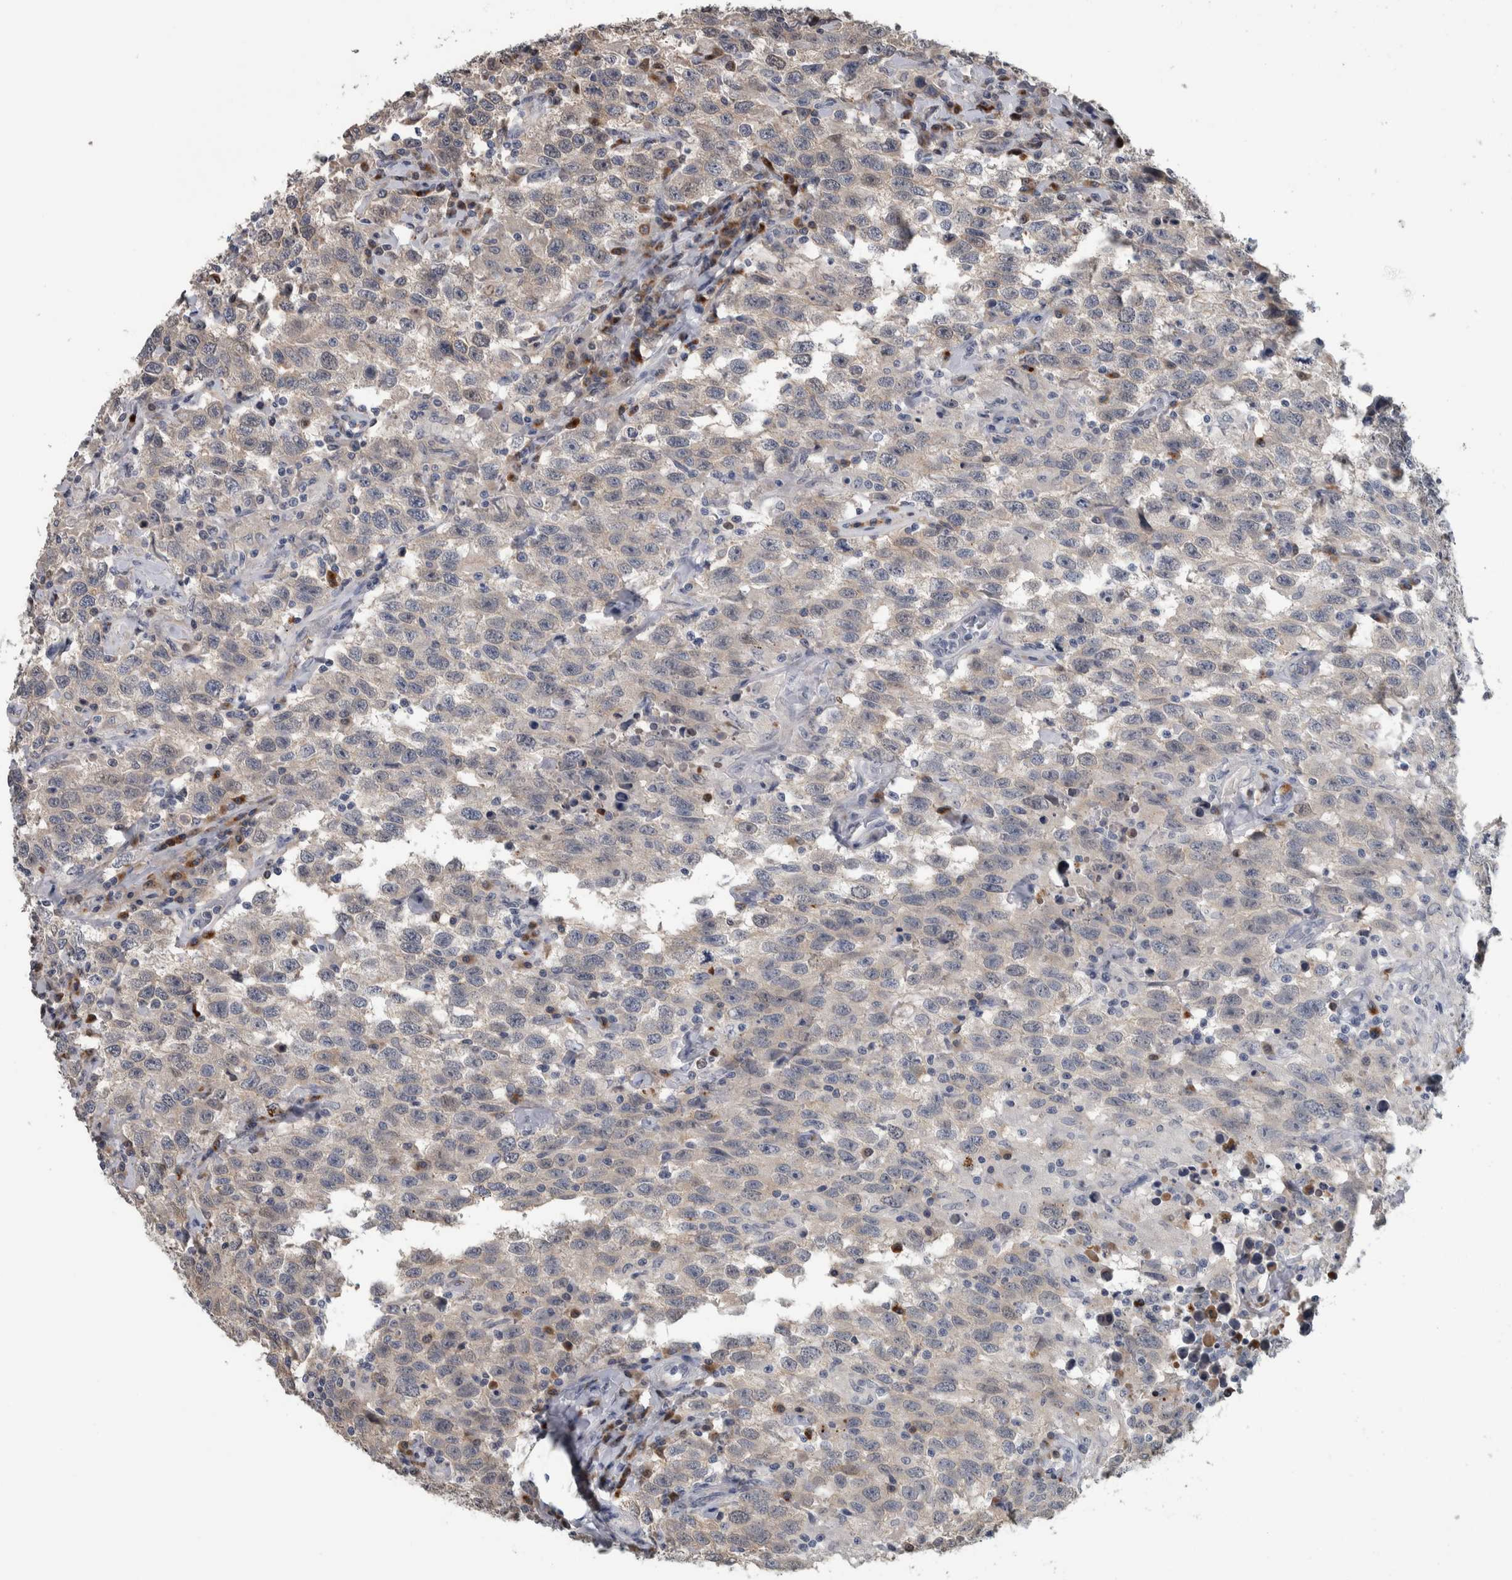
{"staining": {"intensity": "weak", "quantity": "<25%", "location": "cytoplasmic/membranous"}, "tissue": "testis cancer", "cell_type": "Tumor cells", "image_type": "cancer", "snomed": [{"axis": "morphology", "description": "Seminoma, NOS"}, {"axis": "topography", "description": "Testis"}], "caption": "Tumor cells show no significant protein positivity in testis seminoma.", "gene": "CAVIN4", "patient": {"sex": "male", "age": 41}}